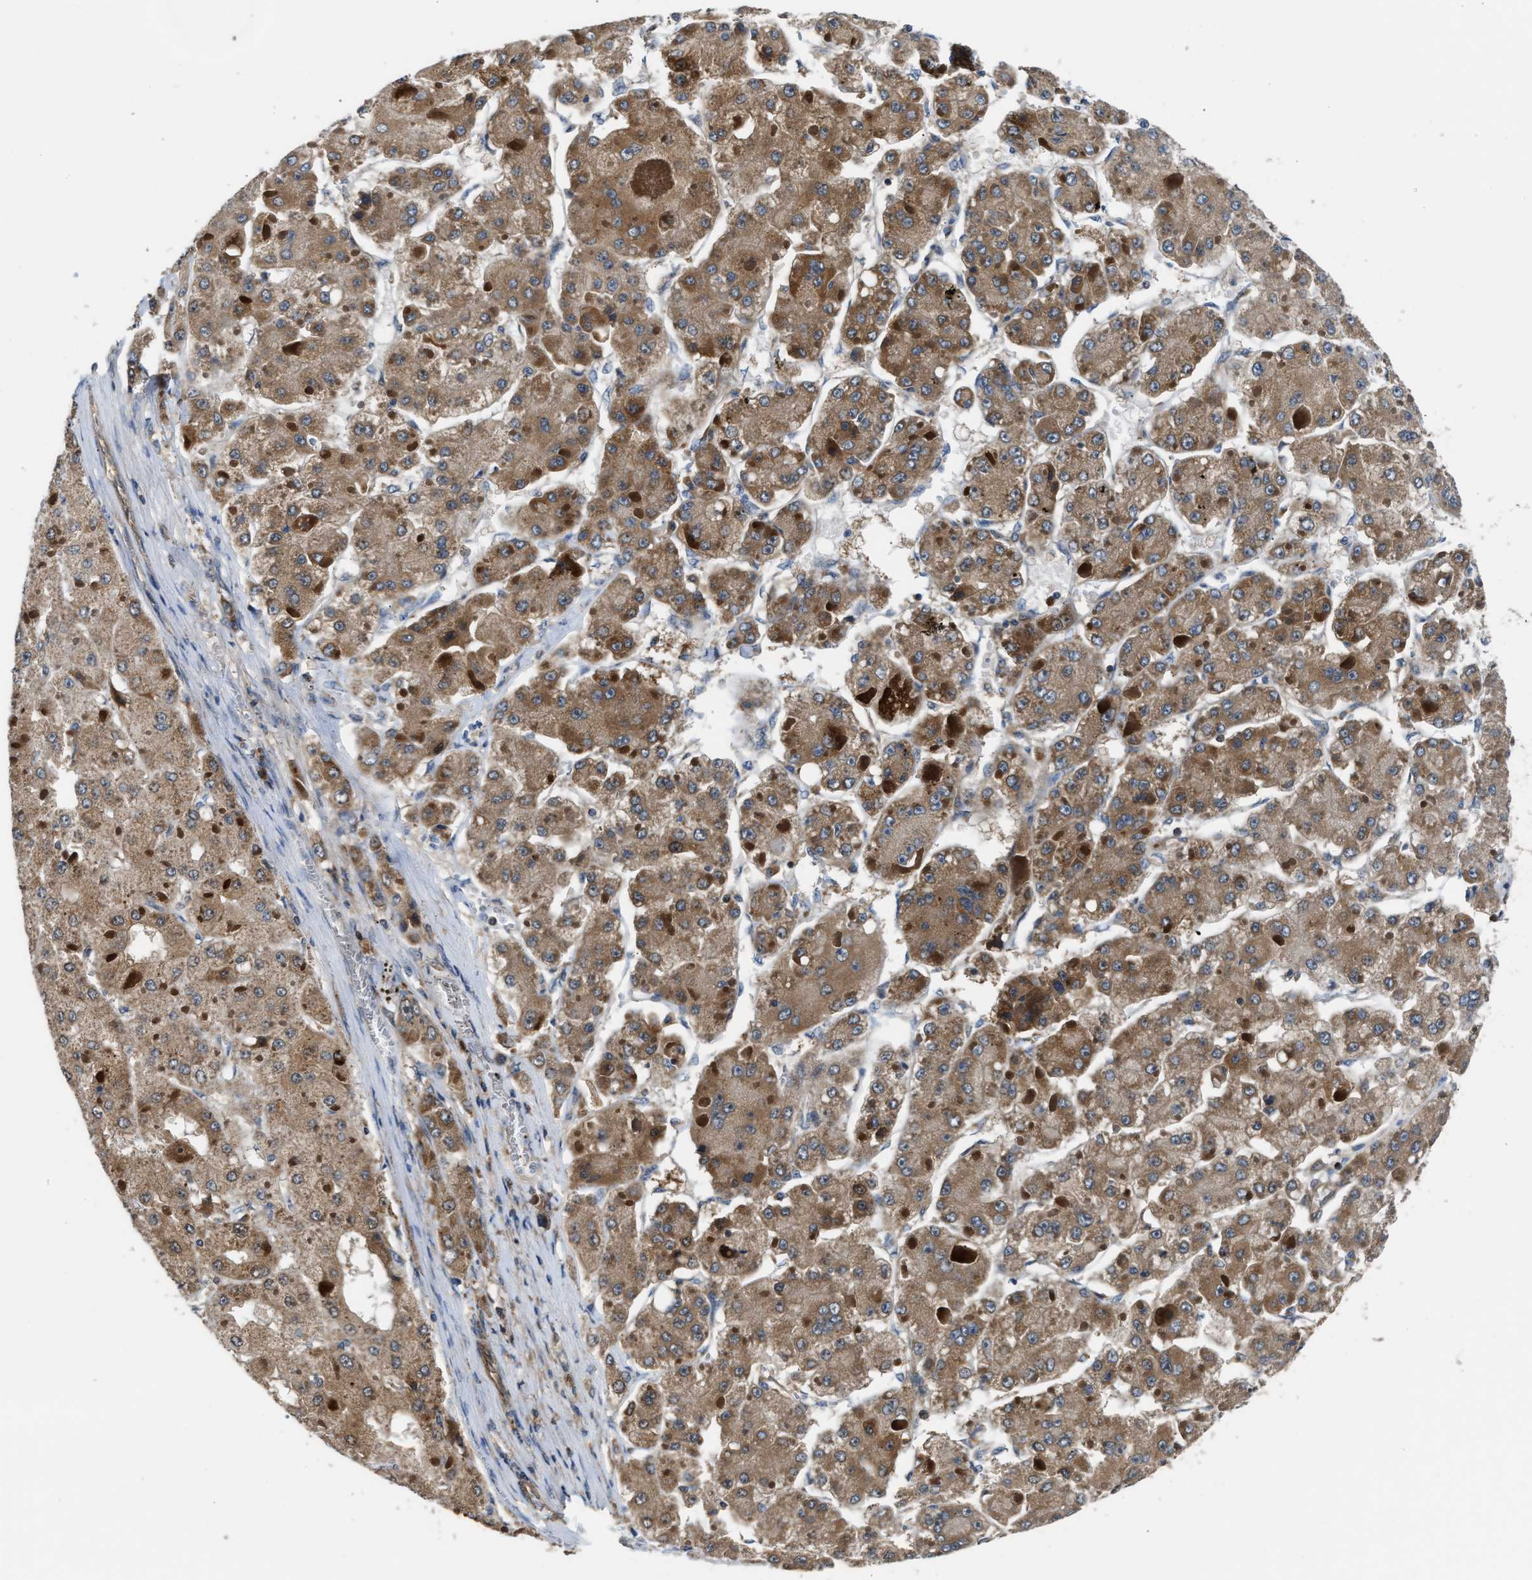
{"staining": {"intensity": "moderate", "quantity": ">75%", "location": "cytoplasmic/membranous"}, "tissue": "liver cancer", "cell_type": "Tumor cells", "image_type": "cancer", "snomed": [{"axis": "morphology", "description": "Carcinoma, Hepatocellular, NOS"}, {"axis": "topography", "description": "Liver"}], "caption": "Human liver hepatocellular carcinoma stained with a protein marker reveals moderate staining in tumor cells.", "gene": "PPA1", "patient": {"sex": "female", "age": 73}}